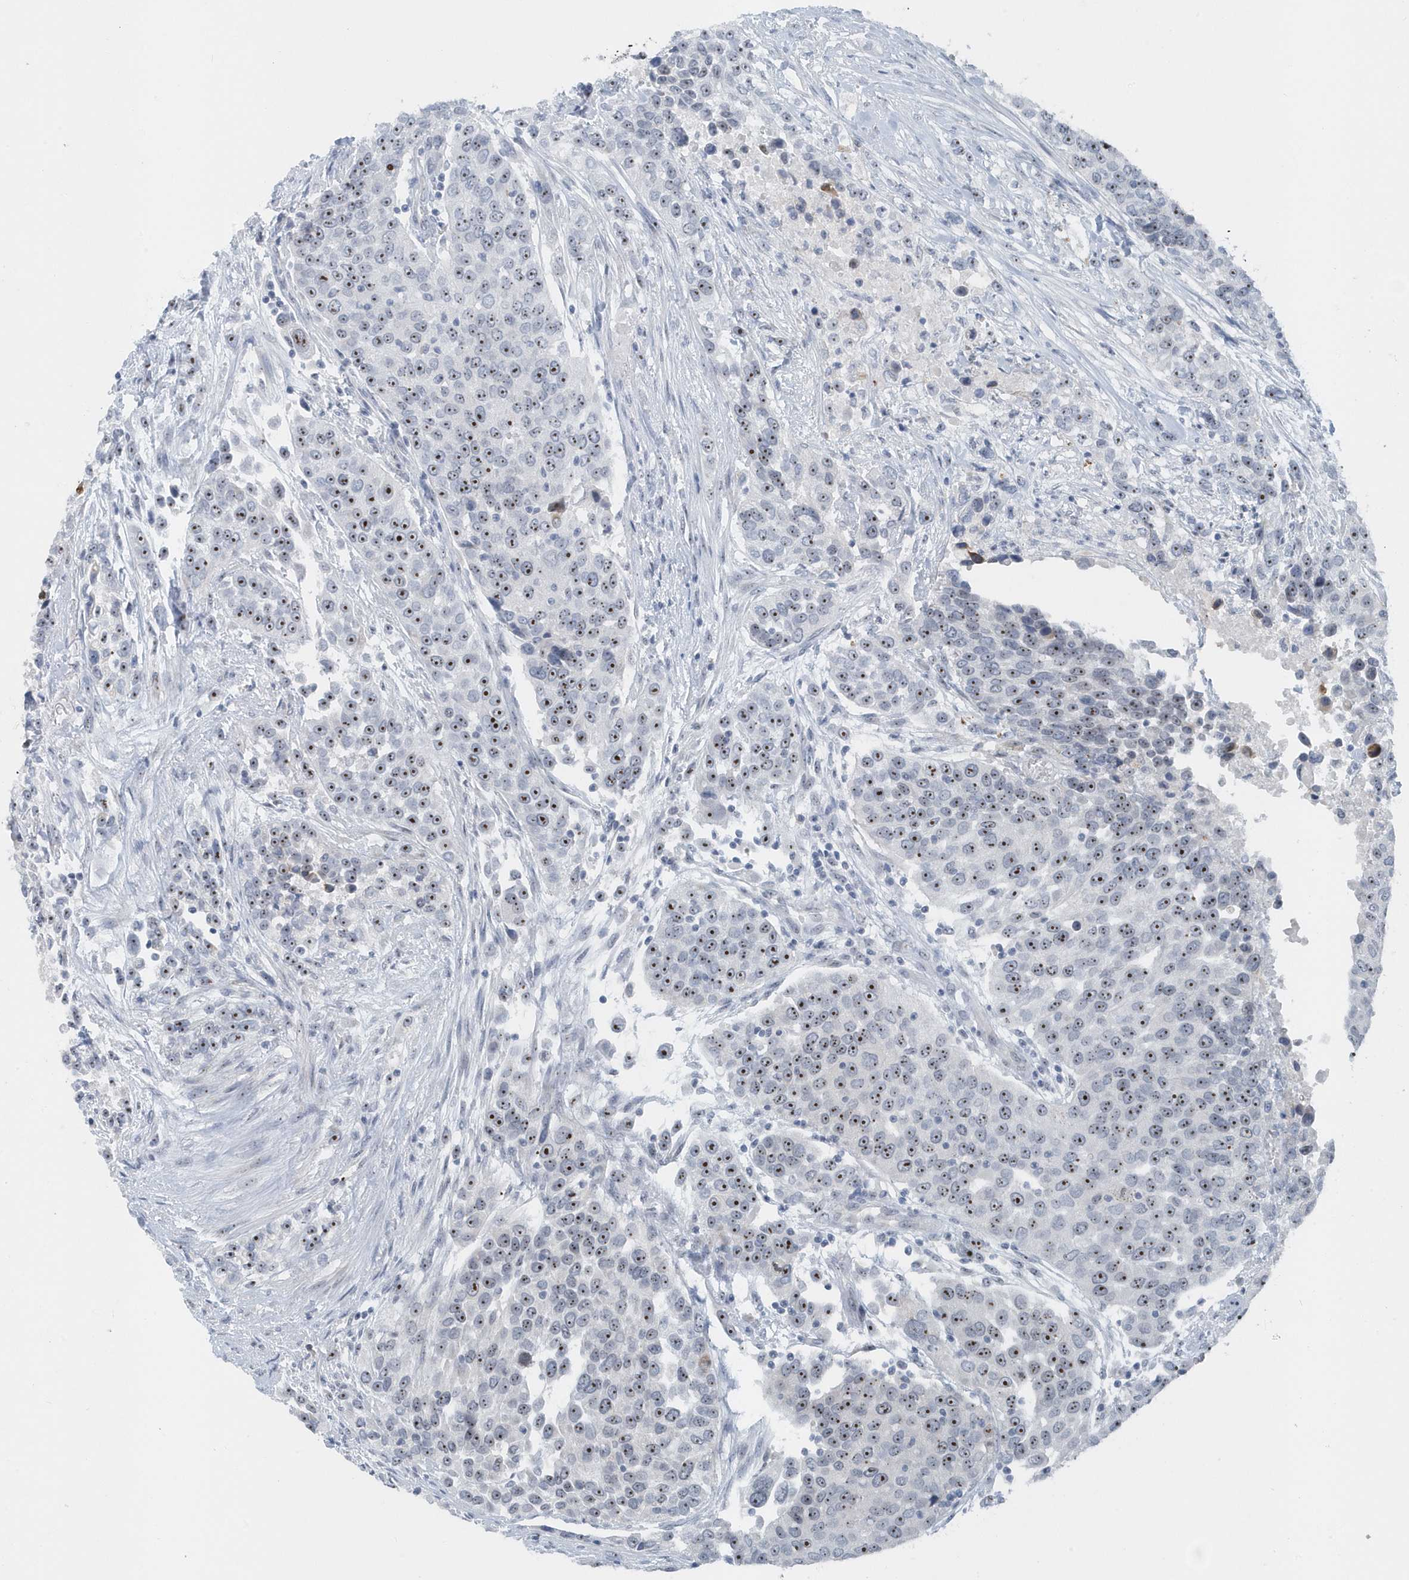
{"staining": {"intensity": "moderate", "quantity": ">75%", "location": "nuclear"}, "tissue": "urothelial cancer", "cell_type": "Tumor cells", "image_type": "cancer", "snomed": [{"axis": "morphology", "description": "Urothelial carcinoma, High grade"}, {"axis": "topography", "description": "Urinary bladder"}], "caption": "IHC (DAB (3,3'-diaminobenzidine)) staining of human urothelial cancer displays moderate nuclear protein expression in approximately >75% of tumor cells.", "gene": "RPF2", "patient": {"sex": "female", "age": 80}}